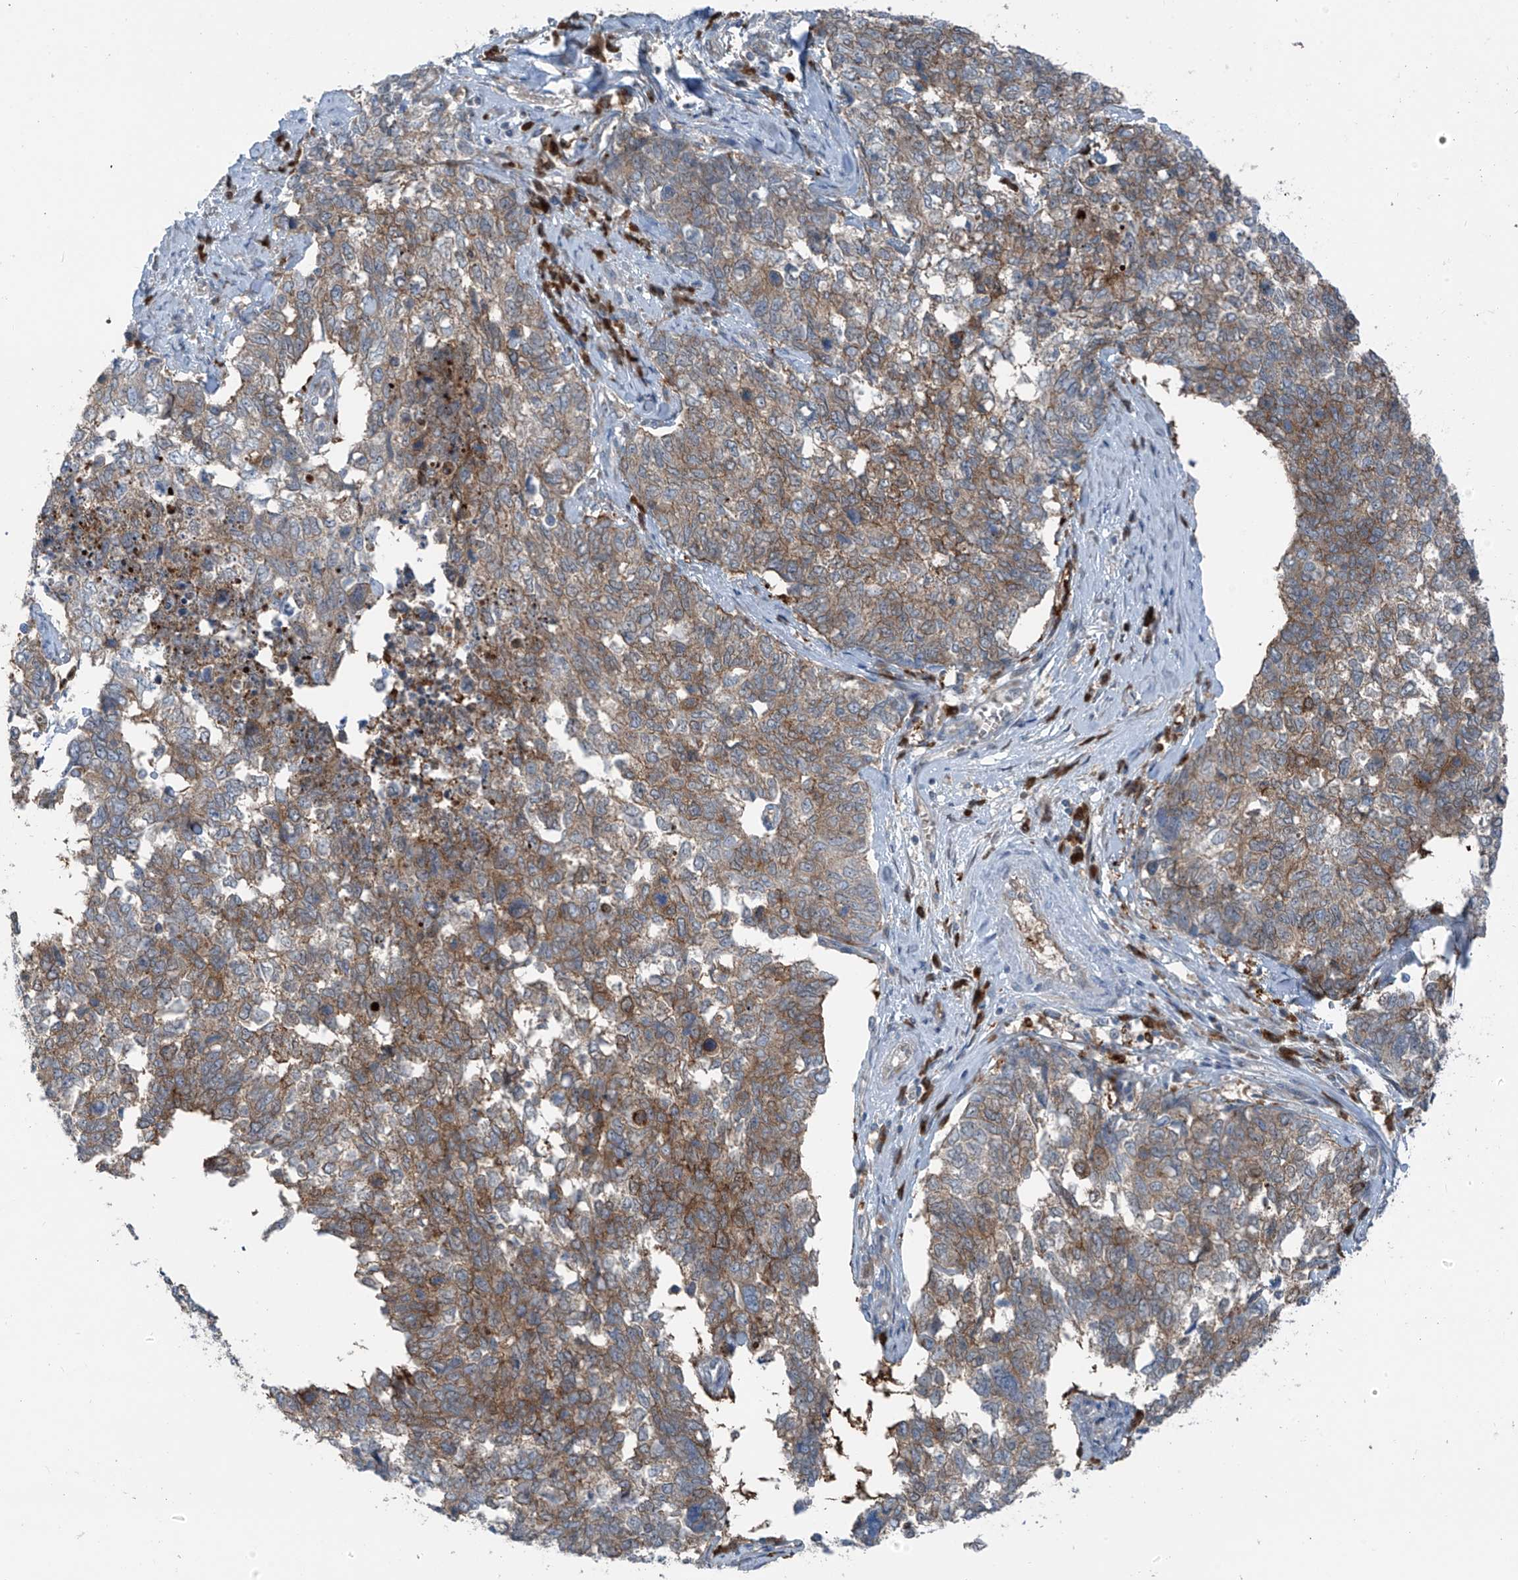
{"staining": {"intensity": "moderate", "quantity": "25%-75%", "location": "cytoplasmic/membranous"}, "tissue": "cervical cancer", "cell_type": "Tumor cells", "image_type": "cancer", "snomed": [{"axis": "morphology", "description": "Squamous cell carcinoma, NOS"}, {"axis": "topography", "description": "Cervix"}], "caption": "High-magnification brightfield microscopy of cervical cancer stained with DAB (brown) and counterstained with hematoxylin (blue). tumor cells exhibit moderate cytoplasmic/membranous expression is identified in about25%-75% of cells. The staining was performed using DAB, with brown indicating positive protein expression. Nuclei are stained blue with hematoxylin.", "gene": "SLC12A6", "patient": {"sex": "female", "age": 63}}